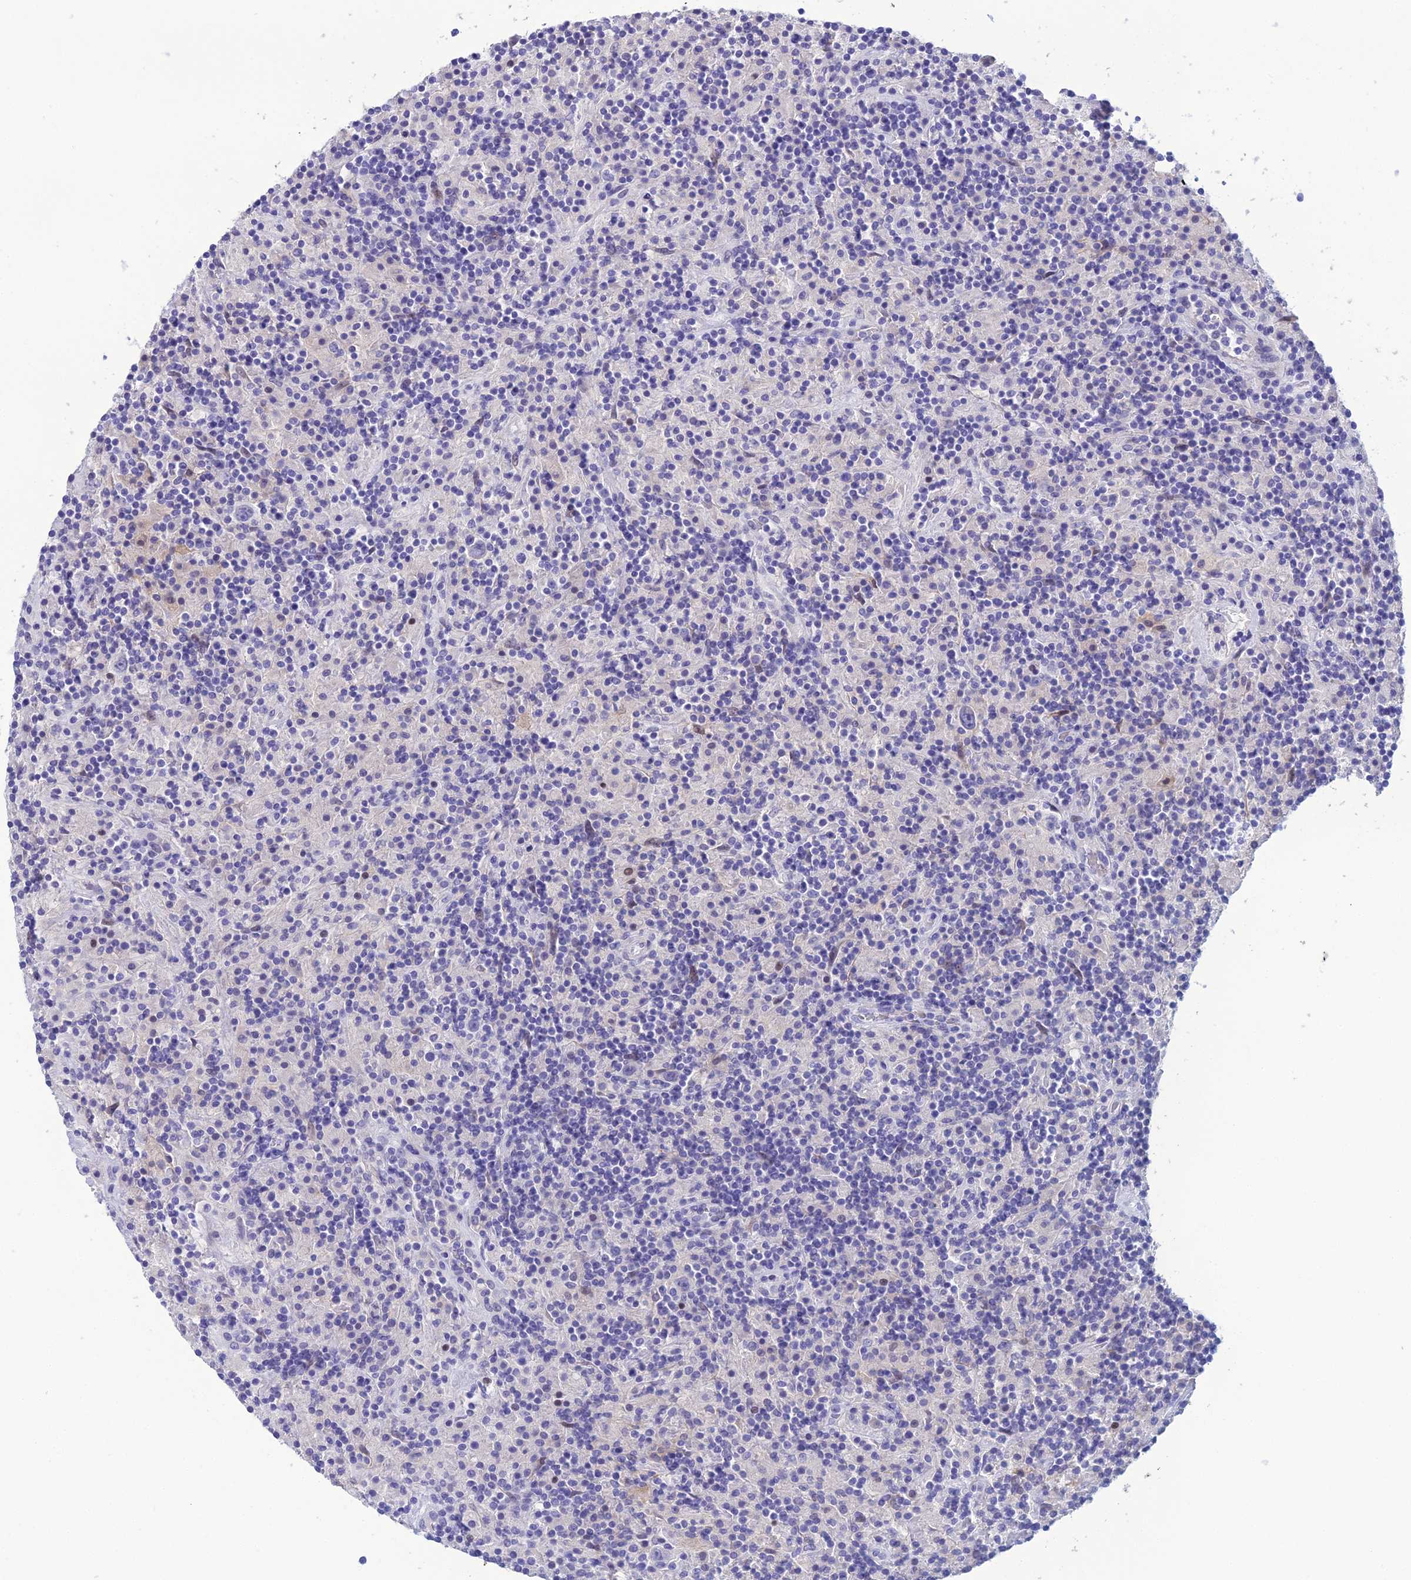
{"staining": {"intensity": "negative", "quantity": "none", "location": "none"}, "tissue": "lymphoma", "cell_type": "Tumor cells", "image_type": "cancer", "snomed": [{"axis": "morphology", "description": "Hodgkin's disease, NOS"}, {"axis": "topography", "description": "Lymph node"}], "caption": "There is no significant positivity in tumor cells of Hodgkin's disease. Brightfield microscopy of immunohistochemistry (IHC) stained with DAB (3,3'-diaminobenzidine) (brown) and hematoxylin (blue), captured at high magnification.", "gene": "CRB2", "patient": {"sex": "male", "age": 70}}